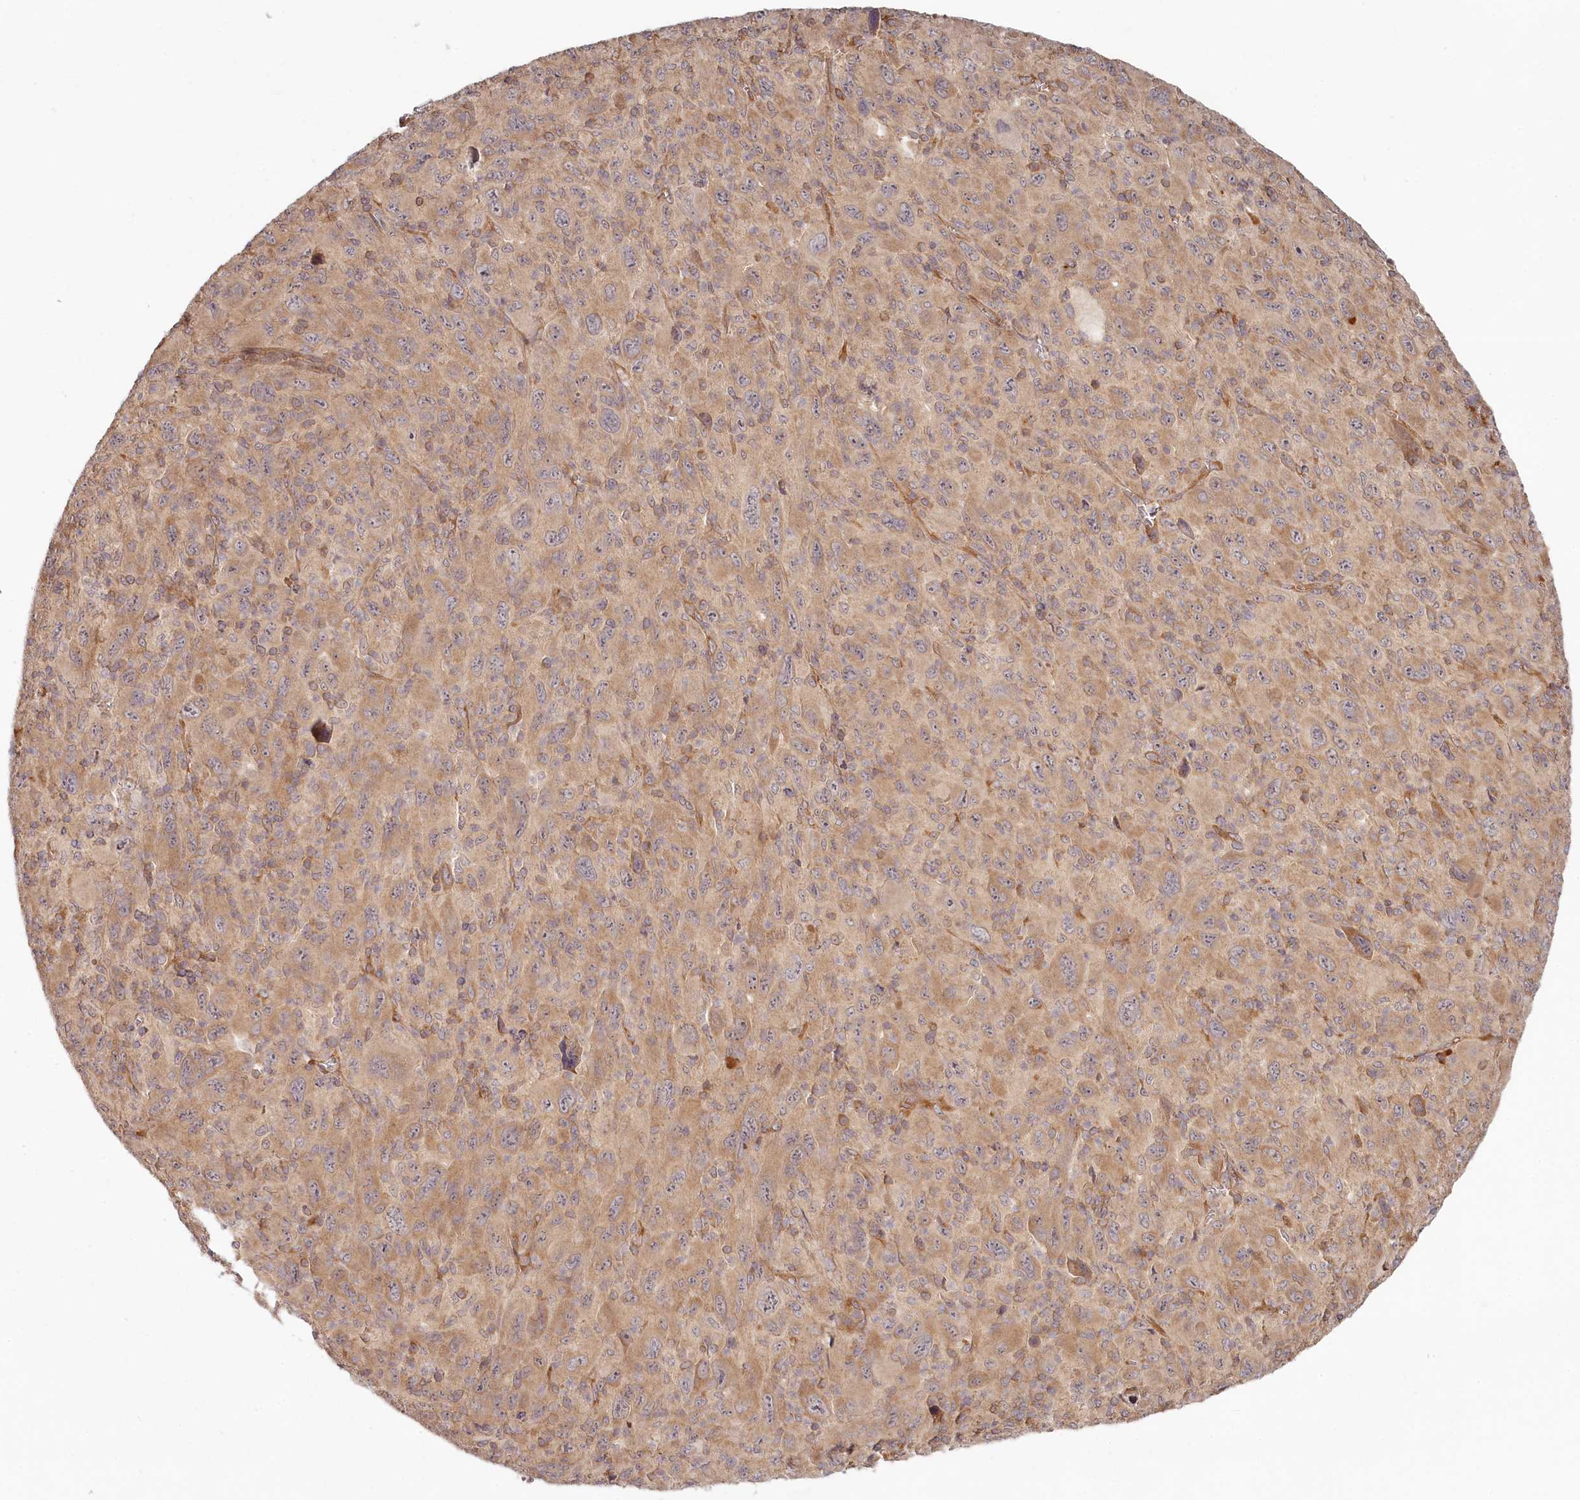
{"staining": {"intensity": "moderate", "quantity": ">75%", "location": "cytoplasmic/membranous"}, "tissue": "melanoma", "cell_type": "Tumor cells", "image_type": "cancer", "snomed": [{"axis": "morphology", "description": "Malignant melanoma, Metastatic site"}, {"axis": "topography", "description": "Skin"}], "caption": "Tumor cells demonstrate medium levels of moderate cytoplasmic/membranous staining in approximately >75% of cells in human melanoma.", "gene": "TMIE", "patient": {"sex": "female", "age": 56}}